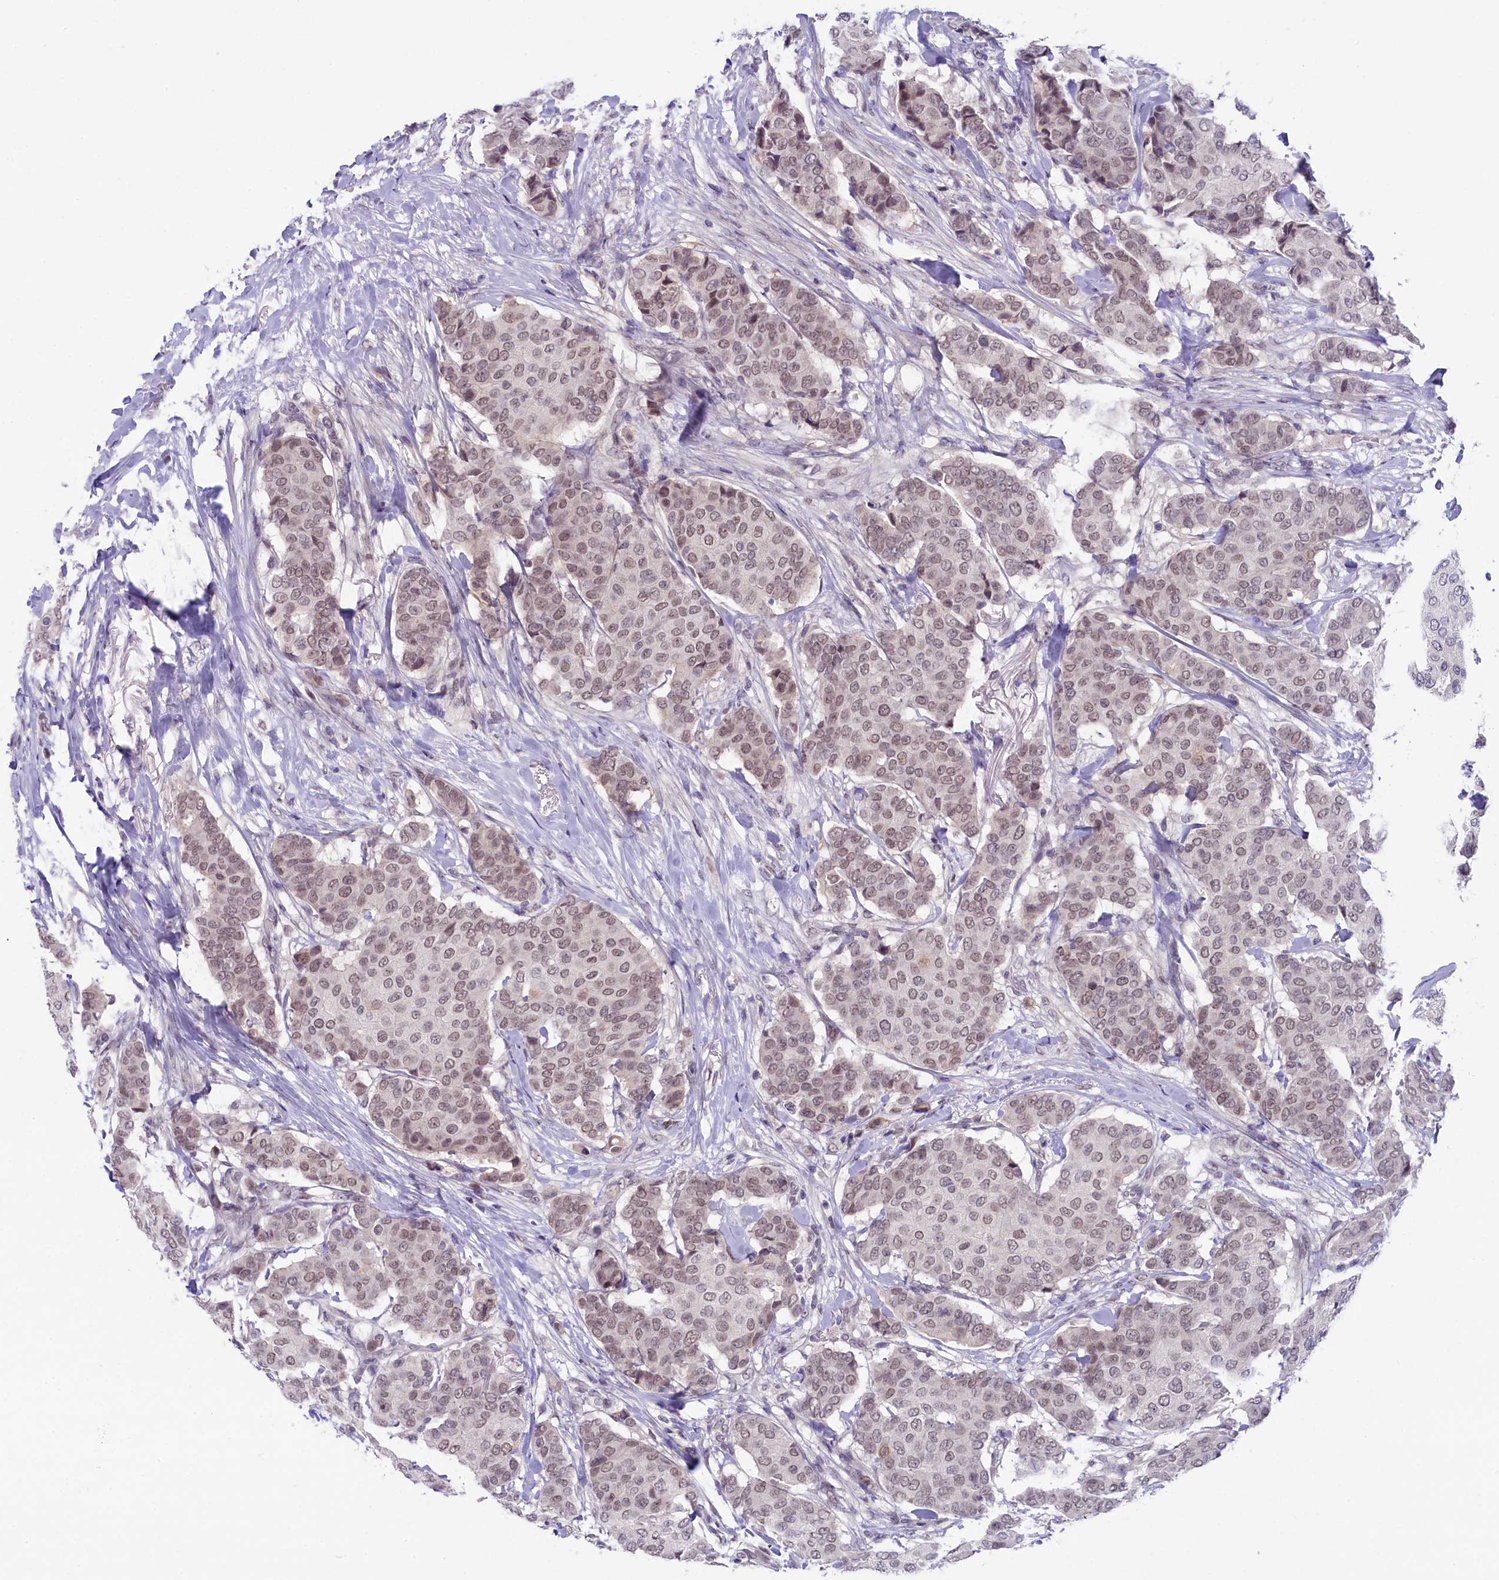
{"staining": {"intensity": "weak", "quantity": ">75%", "location": "nuclear"}, "tissue": "breast cancer", "cell_type": "Tumor cells", "image_type": "cancer", "snomed": [{"axis": "morphology", "description": "Duct carcinoma"}, {"axis": "topography", "description": "Breast"}], "caption": "A histopathology image of human breast invasive ductal carcinoma stained for a protein displays weak nuclear brown staining in tumor cells.", "gene": "CRAMP1", "patient": {"sex": "female", "age": 75}}